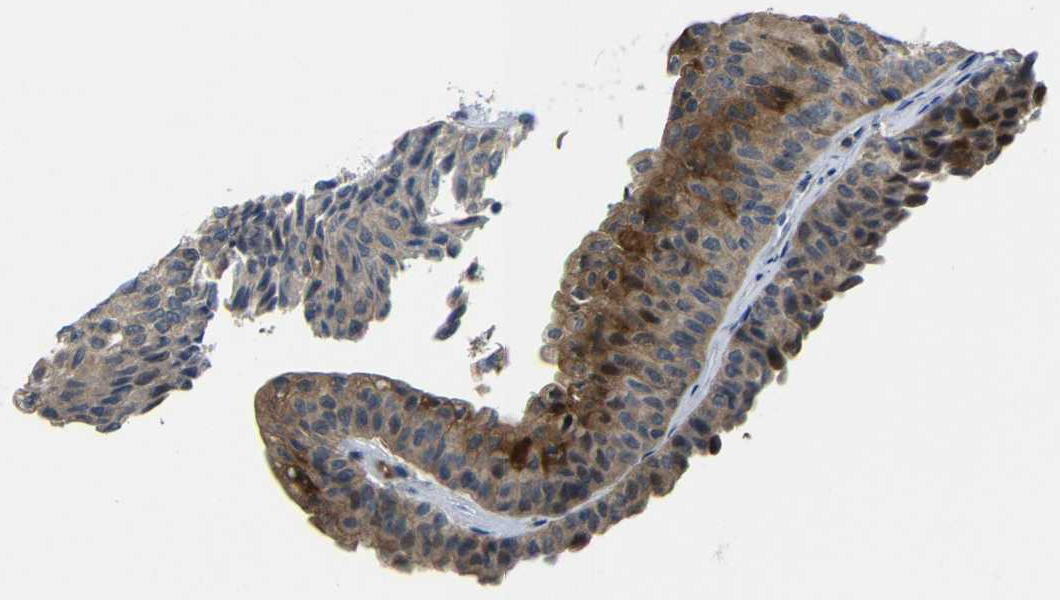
{"staining": {"intensity": "moderate", "quantity": ">75%", "location": "cytoplasmic/membranous"}, "tissue": "urothelial cancer", "cell_type": "Tumor cells", "image_type": "cancer", "snomed": [{"axis": "morphology", "description": "Urothelial carcinoma, Low grade"}, {"axis": "topography", "description": "Urinary bladder"}], "caption": "Immunohistochemical staining of low-grade urothelial carcinoma displays medium levels of moderate cytoplasmic/membranous expression in approximately >75% of tumor cells. (DAB IHC, brown staining for protein, blue staining for nuclei).", "gene": "P3H2", "patient": {"sex": "male", "age": 78}}